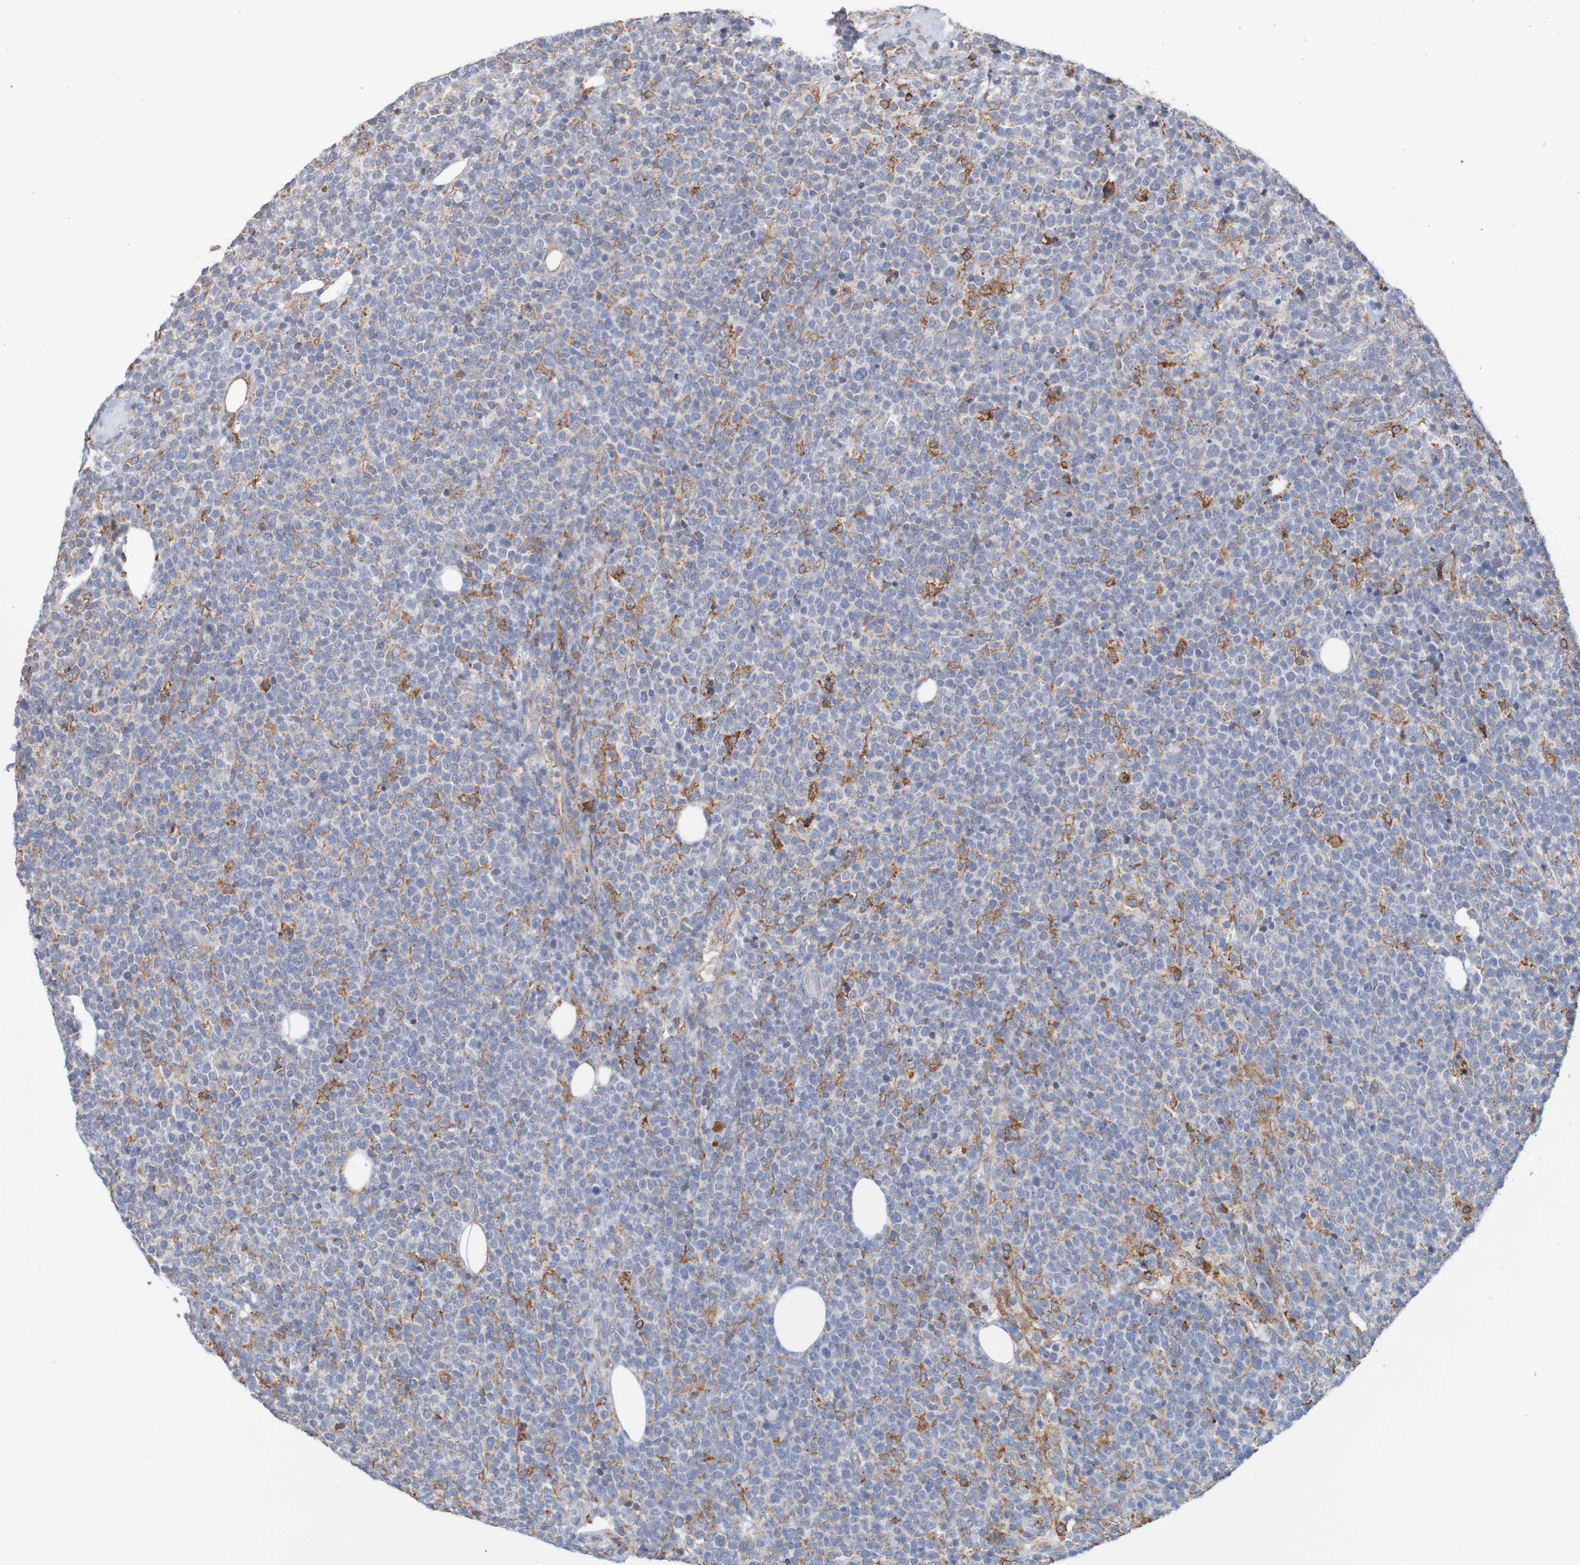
{"staining": {"intensity": "moderate", "quantity": "<25%", "location": "cytoplasmic/membranous"}, "tissue": "lymphoma", "cell_type": "Tumor cells", "image_type": "cancer", "snomed": [{"axis": "morphology", "description": "Malignant lymphoma, non-Hodgkin's type, High grade"}, {"axis": "topography", "description": "Lymph node"}], "caption": "This photomicrograph displays immunohistochemistry (IHC) staining of human malignant lymphoma, non-Hodgkin's type (high-grade), with low moderate cytoplasmic/membranous positivity in about <25% of tumor cells.", "gene": "PDIA3", "patient": {"sex": "male", "age": 61}}